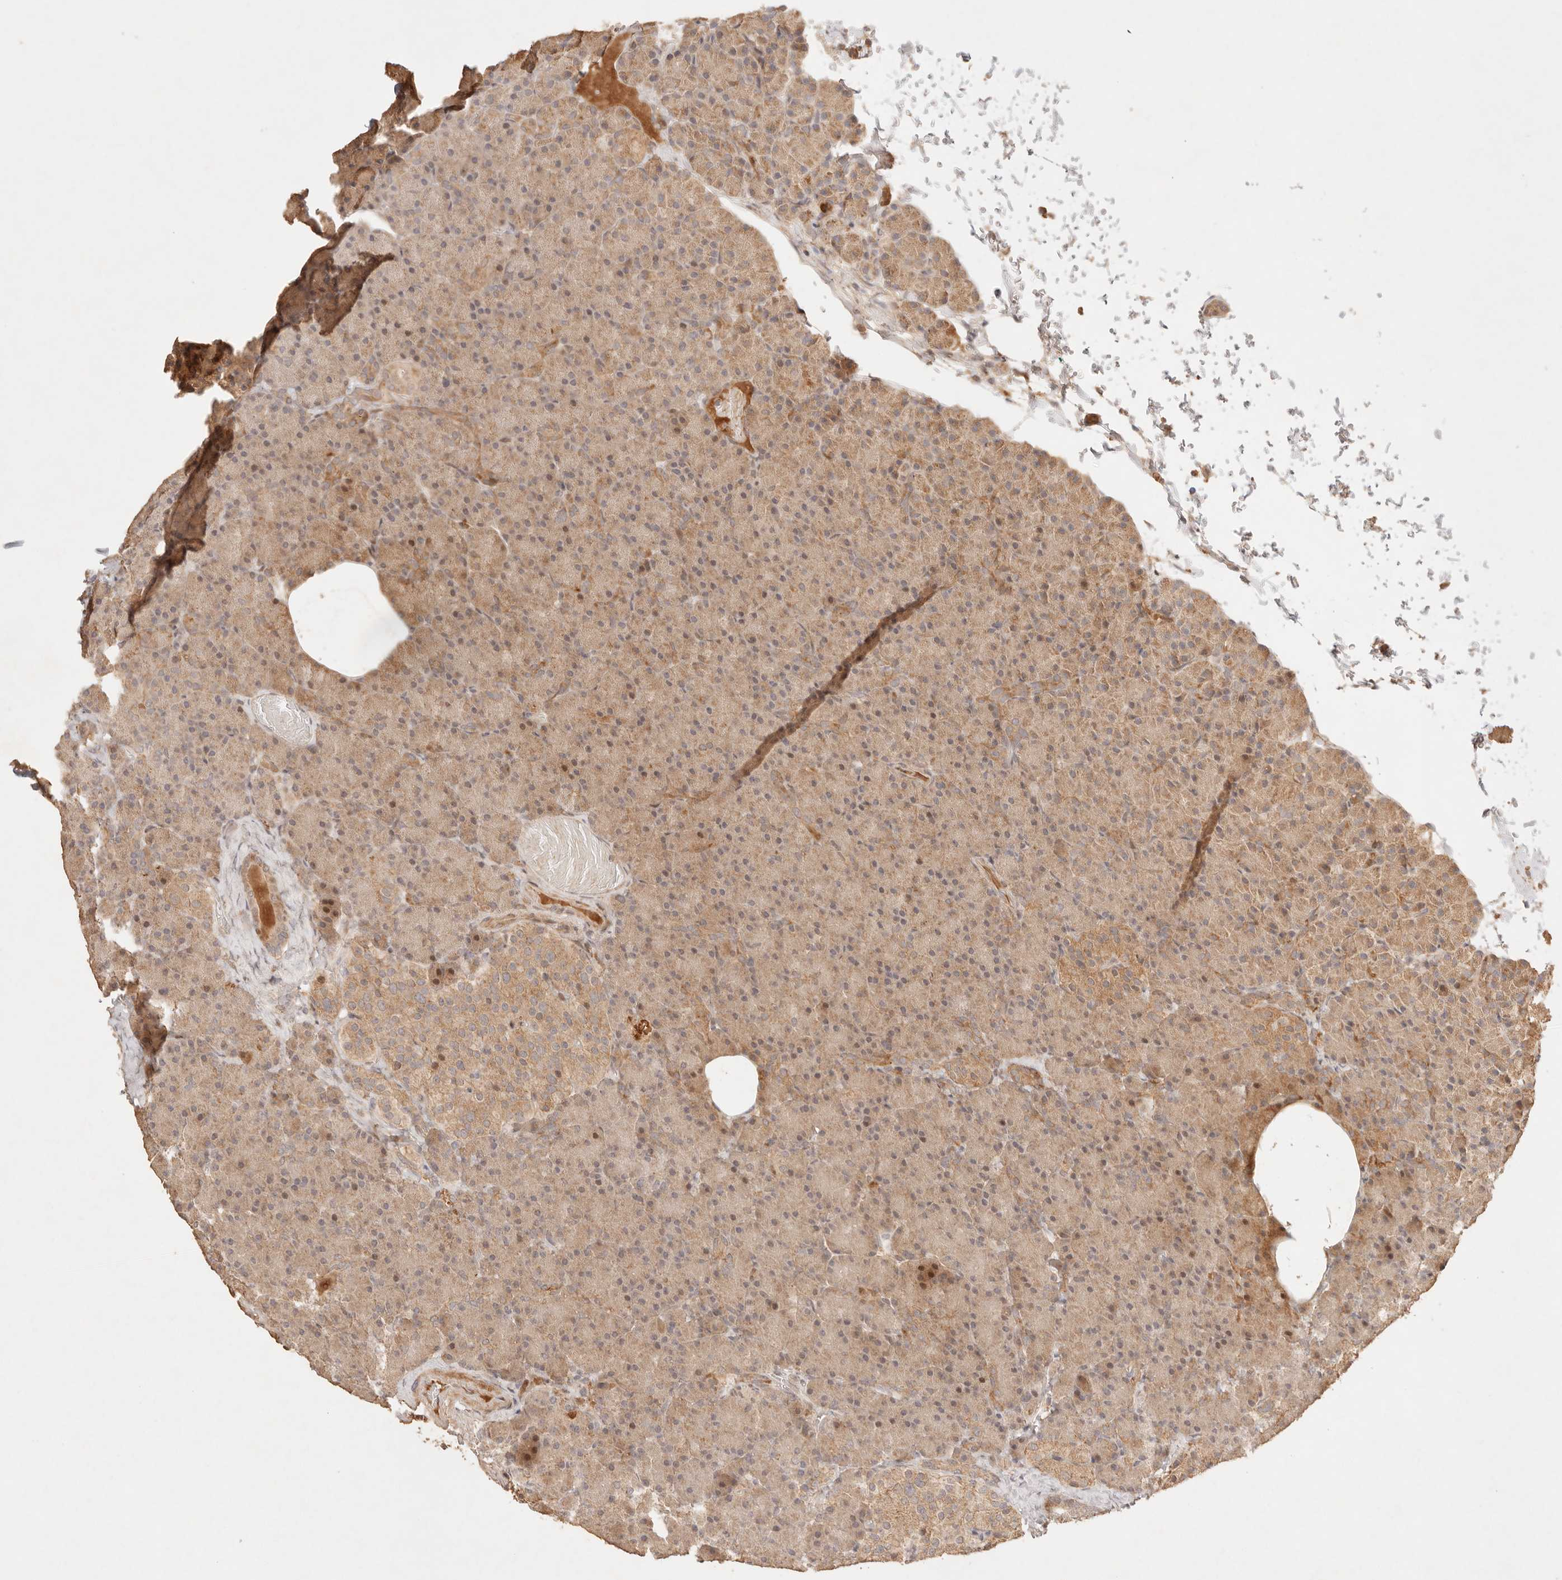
{"staining": {"intensity": "moderate", "quantity": "25%-75%", "location": "cytoplasmic/membranous,nuclear"}, "tissue": "pancreas", "cell_type": "Exocrine glandular cells", "image_type": "normal", "snomed": [{"axis": "morphology", "description": "Normal tissue, NOS"}, {"axis": "topography", "description": "Pancreas"}], "caption": "Brown immunohistochemical staining in normal pancreas reveals moderate cytoplasmic/membranous,nuclear positivity in approximately 25%-75% of exocrine glandular cells. (DAB (3,3'-diaminobenzidine) IHC, brown staining for protein, blue staining for nuclei).", "gene": "PHLDA3", "patient": {"sex": "female", "age": 43}}